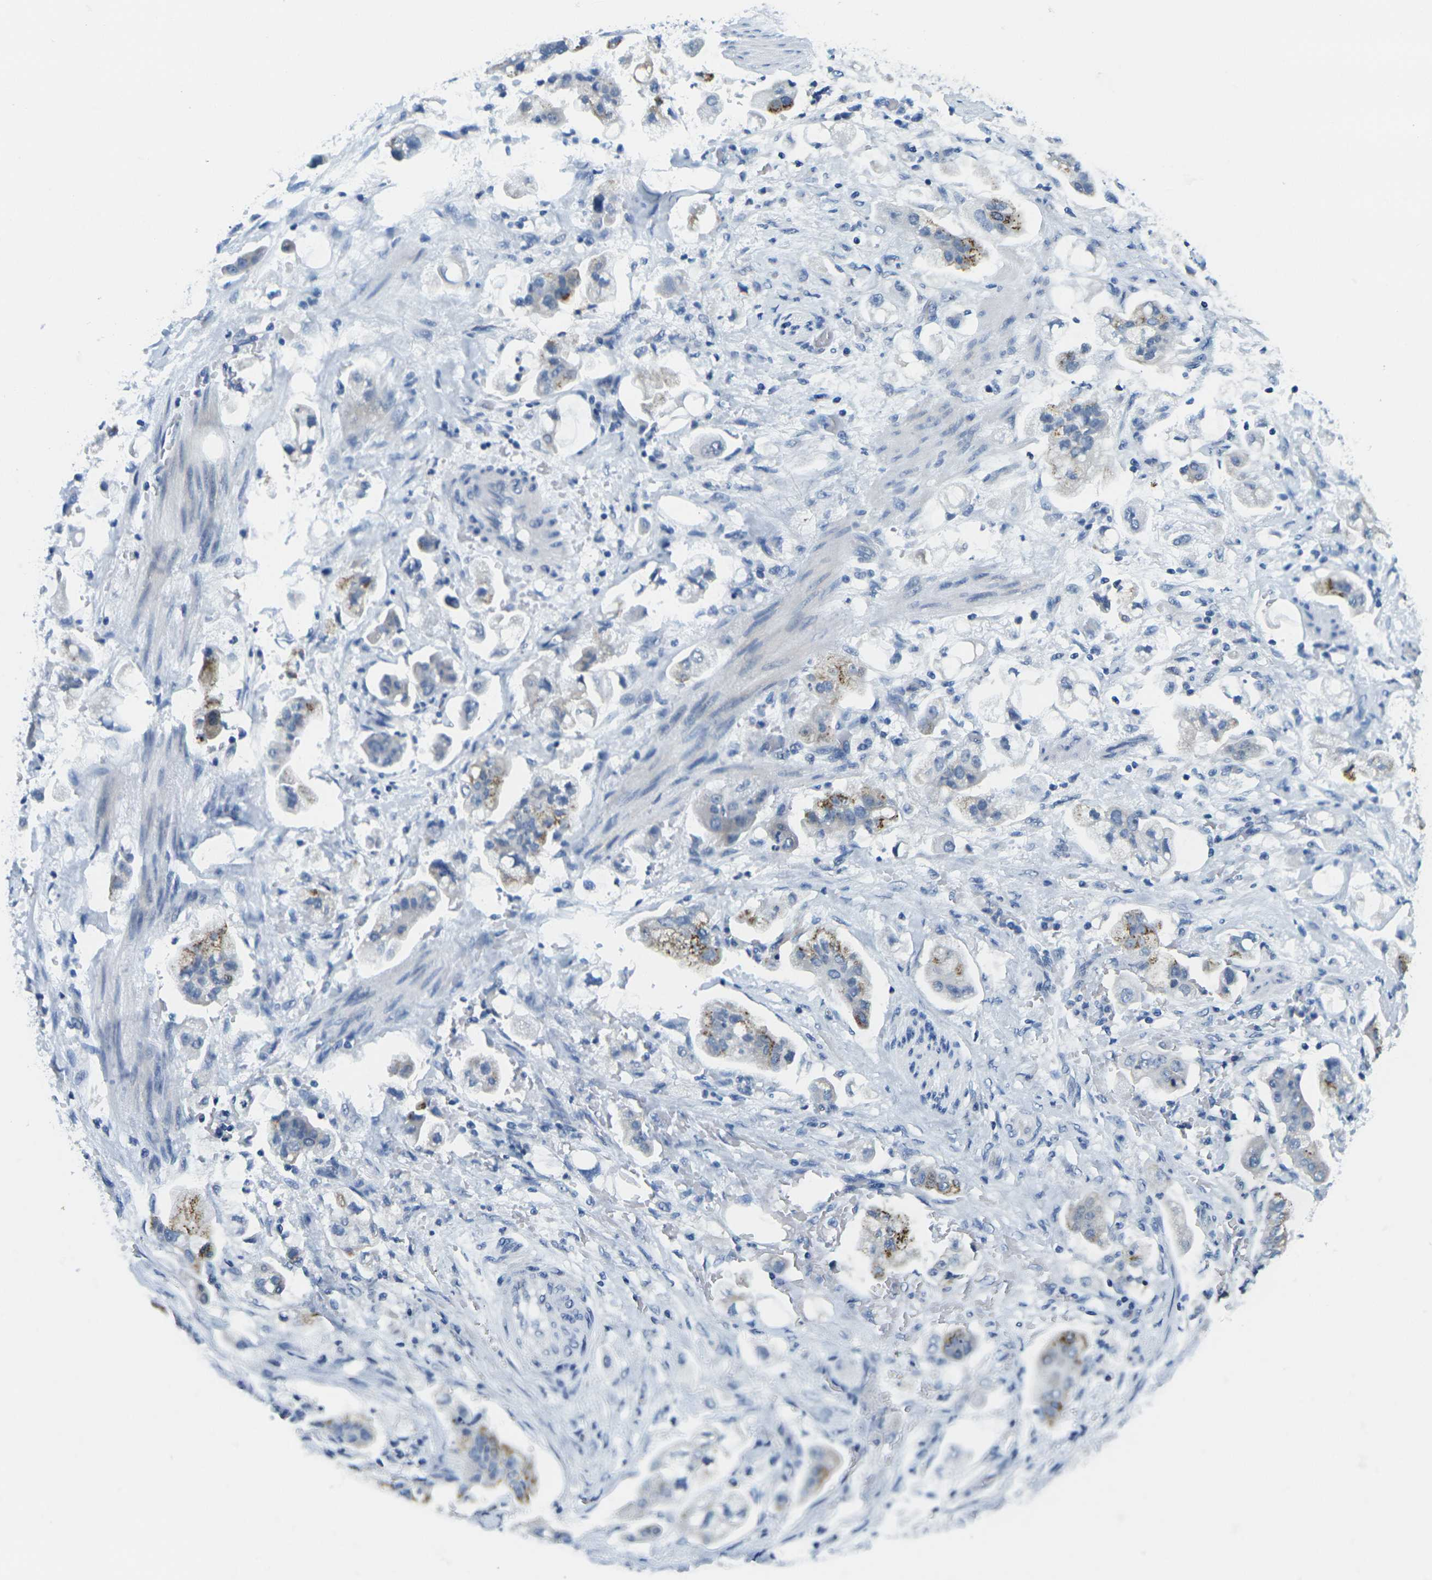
{"staining": {"intensity": "moderate", "quantity": "25%-75%", "location": "cytoplasmic/membranous"}, "tissue": "stomach cancer", "cell_type": "Tumor cells", "image_type": "cancer", "snomed": [{"axis": "morphology", "description": "Adenocarcinoma, NOS"}, {"axis": "topography", "description": "Stomach"}], "caption": "A brown stain shows moderate cytoplasmic/membranous staining of a protein in human stomach adenocarcinoma tumor cells.", "gene": "FAM3D", "patient": {"sex": "male", "age": 62}}